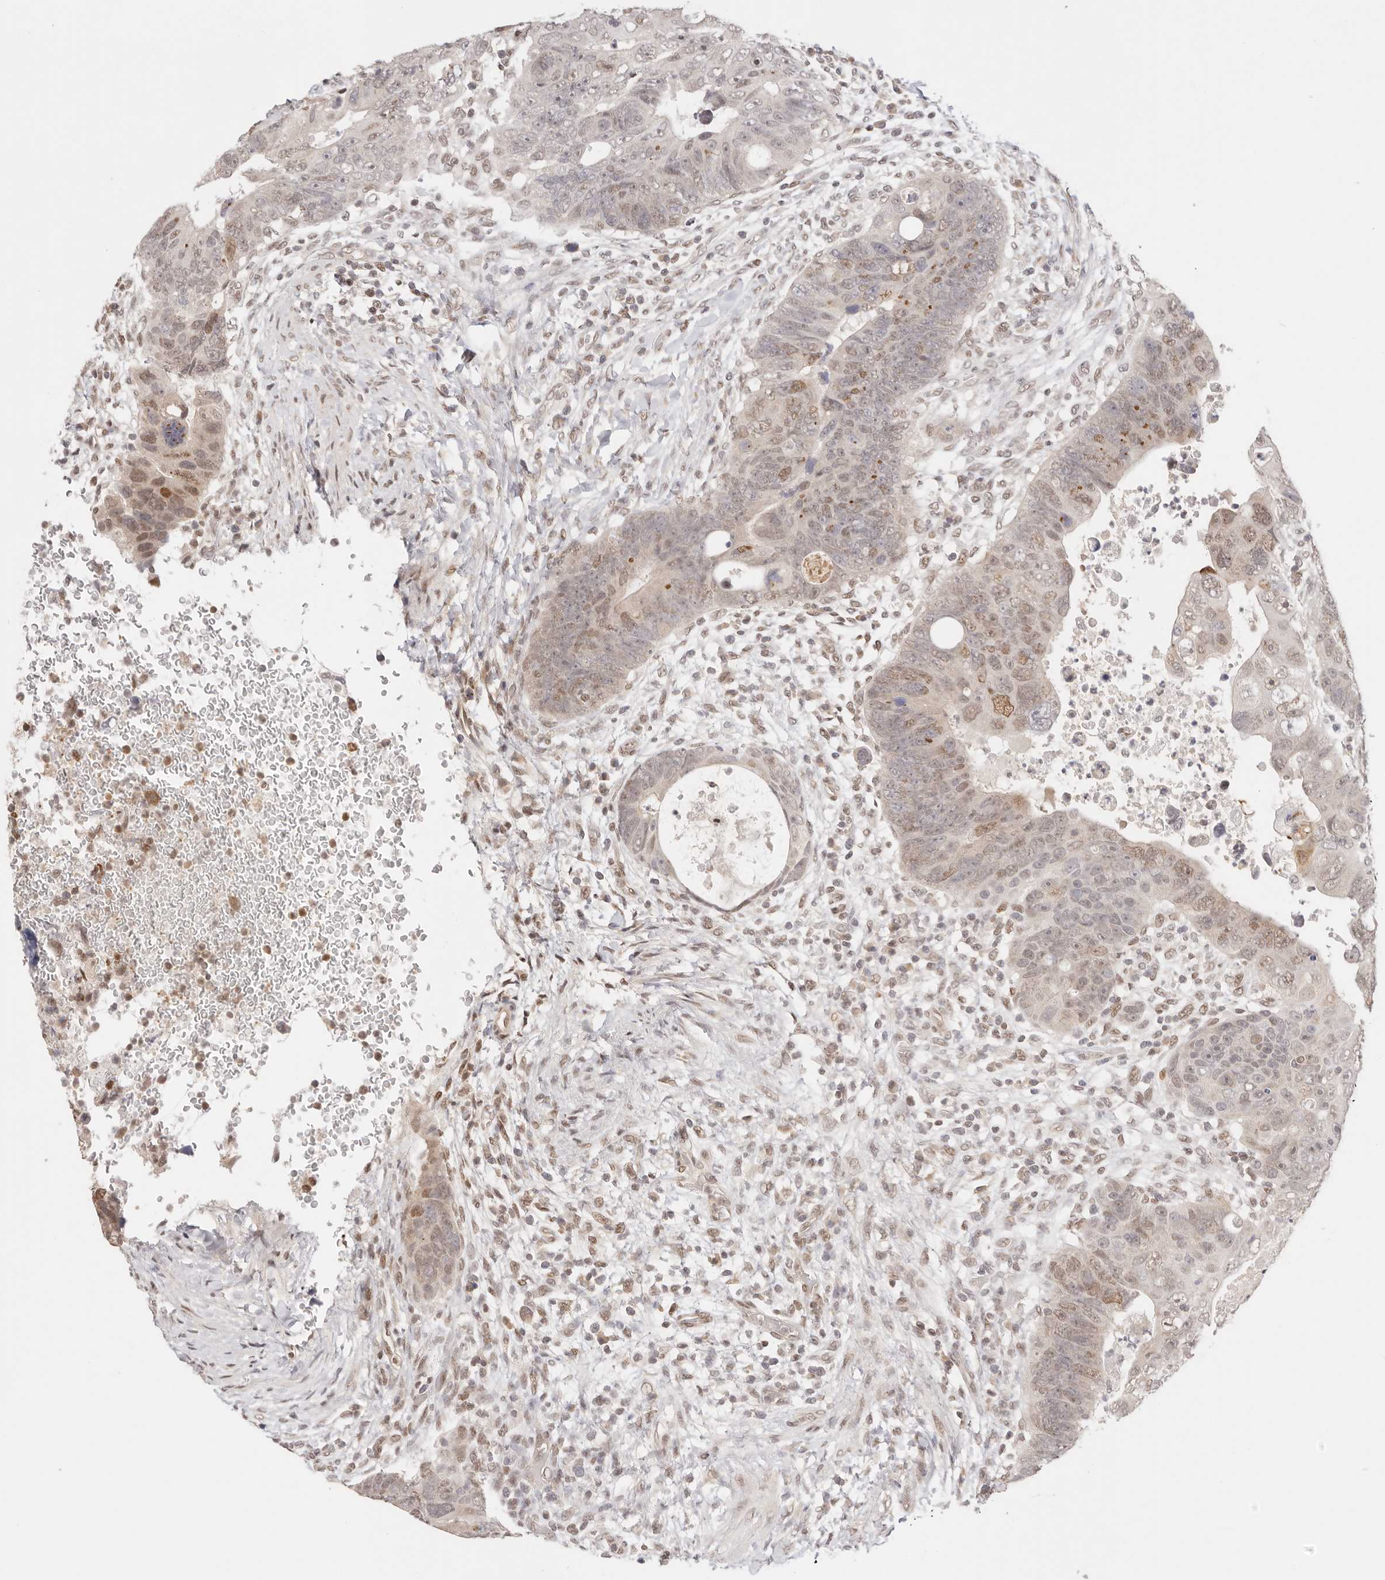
{"staining": {"intensity": "weak", "quantity": "25%-75%", "location": "nuclear"}, "tissue": "colorectal cancer", "cell_type": "Tumor cells", "image_type": "cancer", "snomed": [{"axis": "morphology", "description": "Adenocarcinoma, NOS"}, {"axis": "topography", "description": "Rectum"}], "caption": "Adenocarcinoma (colorectal) tissue exhibits weak nuclear expression in approximately 25%-75% of tumor cells", "gene": "RFC3", "patient": {"sex": "male", "age": 59}}